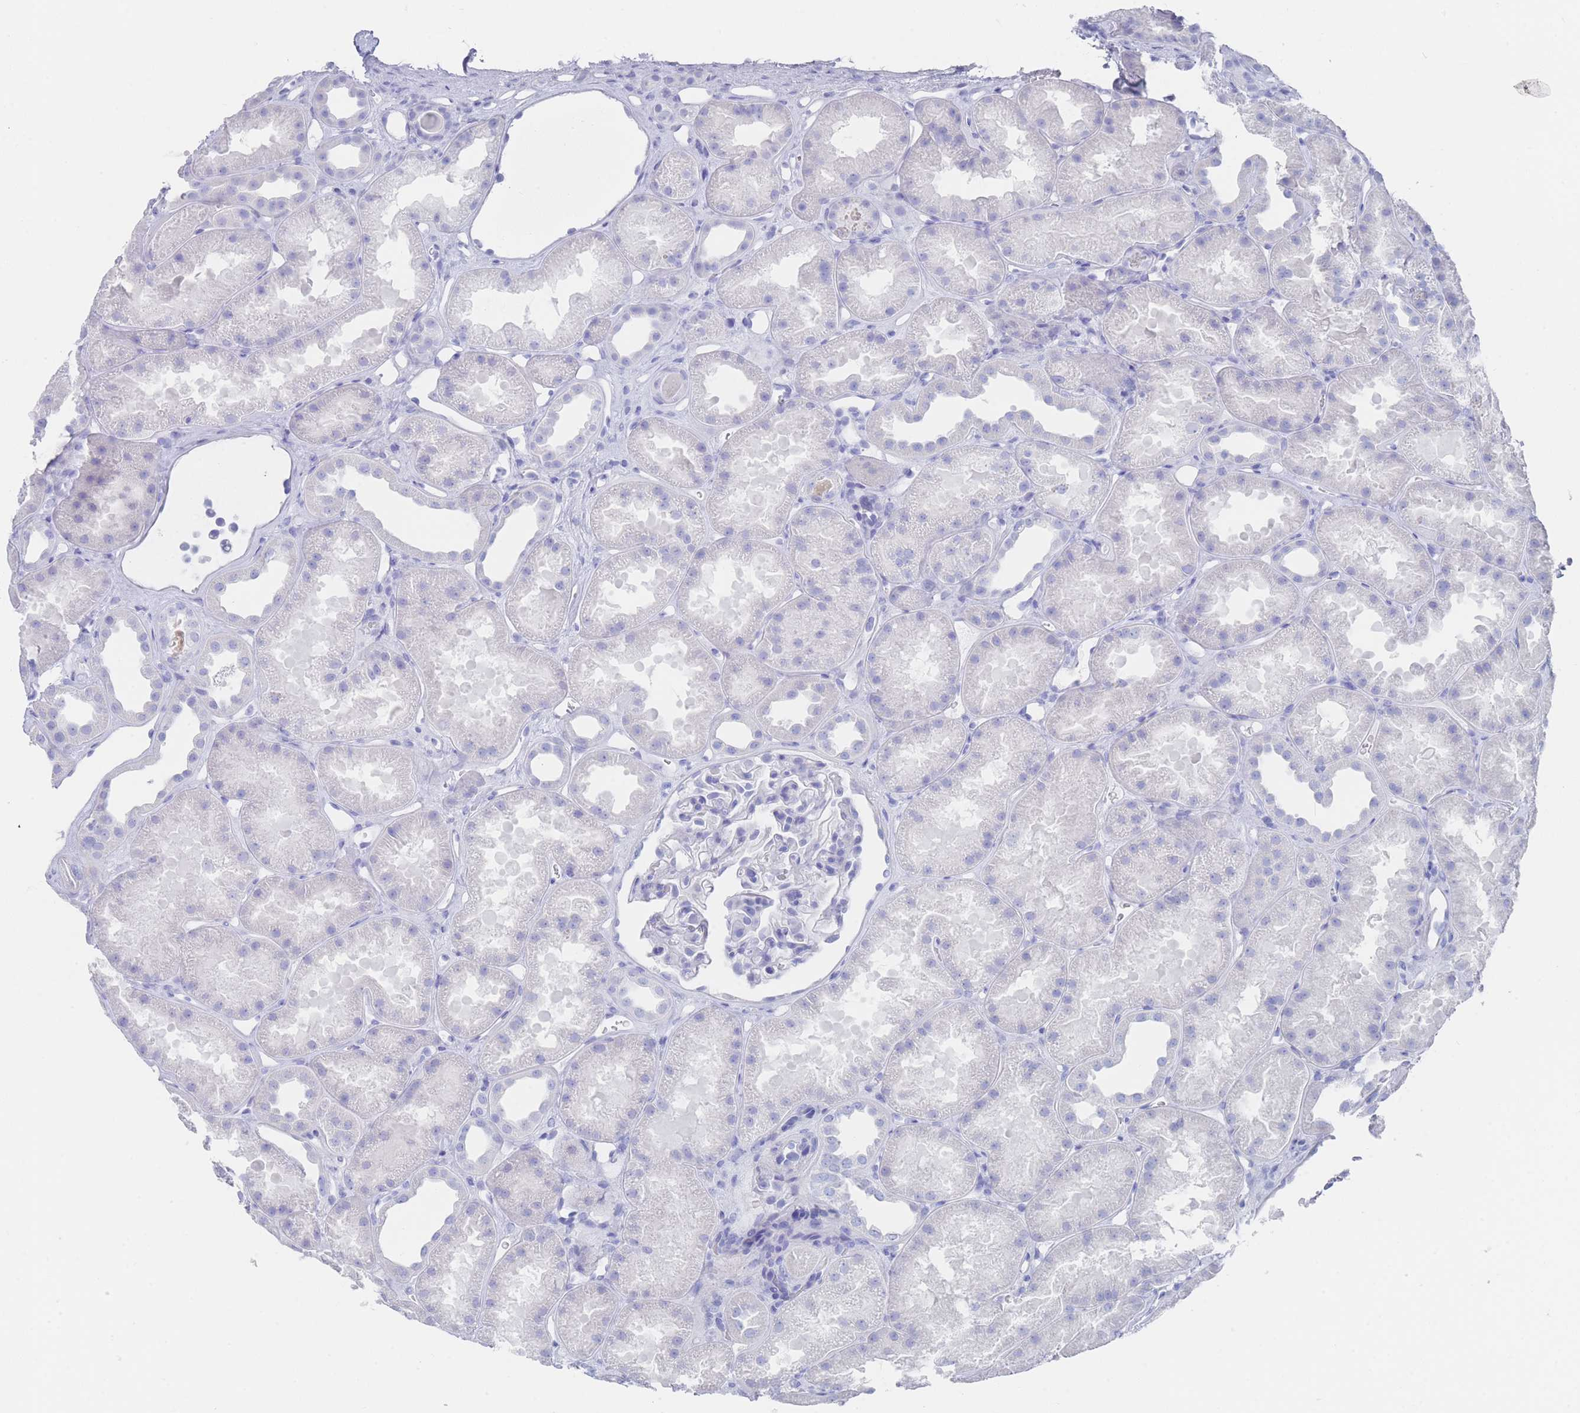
{"staining": {"intensity": "negative", "quantity": "none", "location": "none"}, "tissue": "kidney", "cell_type": "Cells in glomeruli", "image_type": "normal", "snomed": [{"axis": "morphology", "description": "Normal tissue, NOS"}, {"axis": "topography", "description": "Kidney"}], "caption": "DAB immunohistochemical staining of unremarkable kidney shows no significant expression in cells in glomeruli. (DAB (3,3'-diaminobenzidine) immunohistochemistry visualized using brightfield microscopy, high magnification).", "gene": "LRRC37A2", "patient": {"sex": "male", "age": 61}}